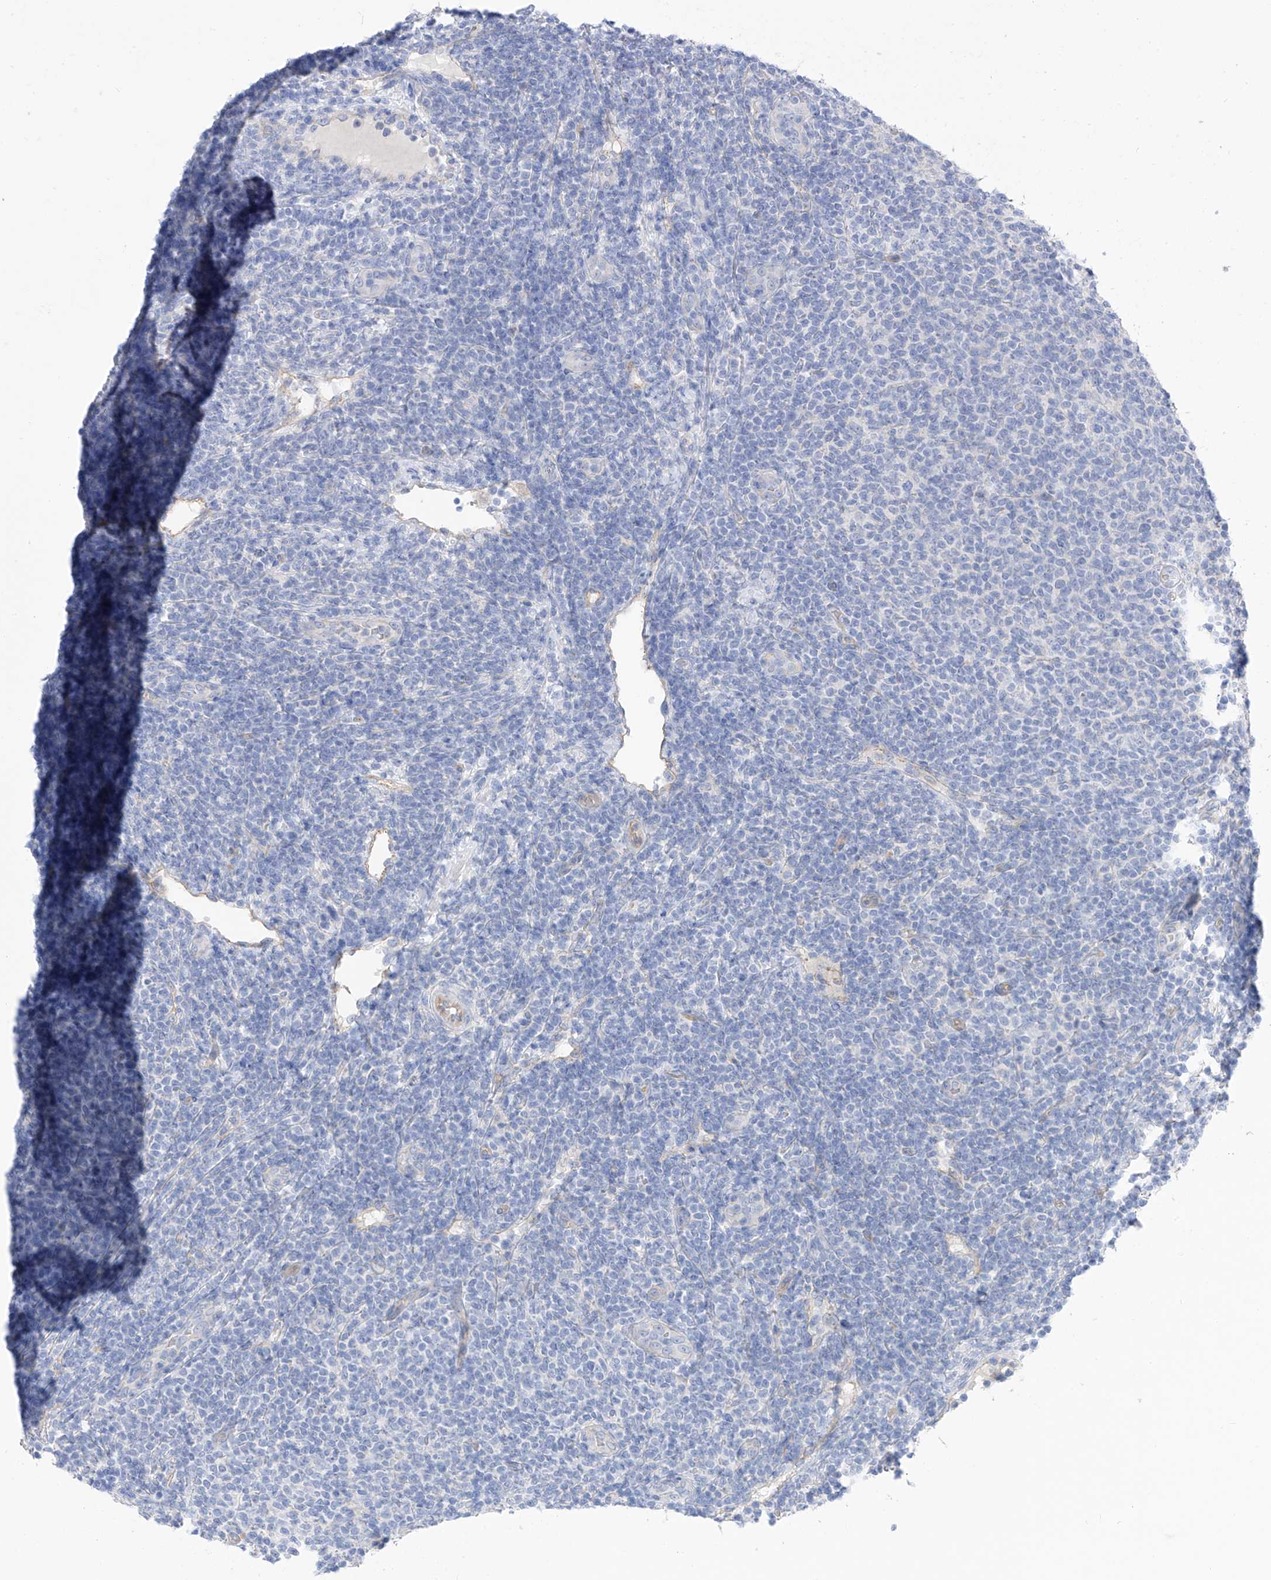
{"staining": {"intensity": "negative", "quantity": "none", "location": "none"}, "tissue": "lymphoma", "cell_type": "Tumor cells", "image_type": "cancer", "snomed": [{"axis": "morphology", "description": "Malignant lymphoma, non-Hodgkin's type, Low grade"}, {"axis": "topography", "description": "Lymph node"}], "caption": "This is an immunohistochemistry (IHC) image of lymphoma. There is no positivity in tumor cells.", "gene": "ITGA9", "patient": {"sex": "male", "age": 66}}